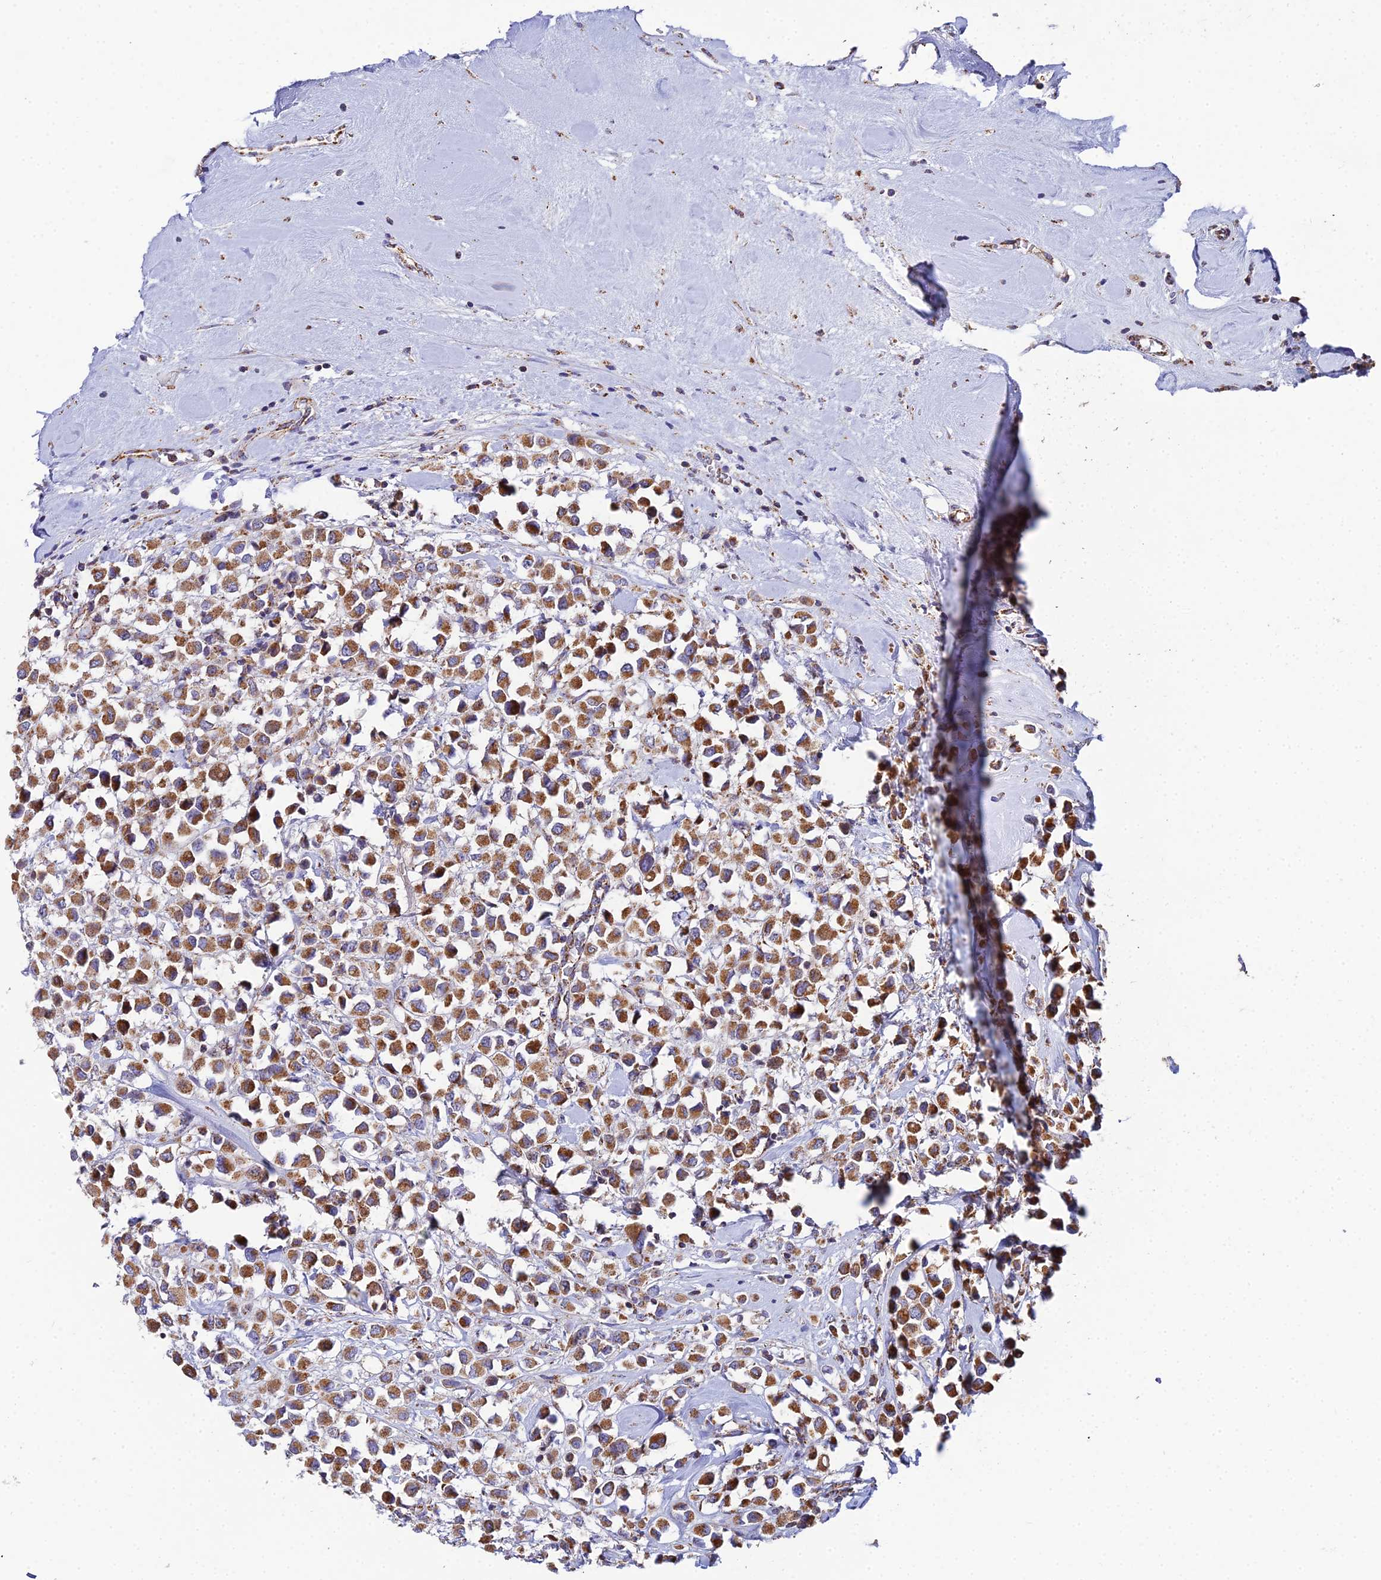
{"staining": {"intensity": "moderate", "quantity": ">75%", "location": "cytoplasmic/membranous"}, "tissue": "breast cancer", "cell_type": "Tumor cells", "image_type": "cancer", "snomed": [{"axis": "morphology", "description": "Duct carcinoma"}, {"axis": "topography", "description": "Breast"}], "caption": "IHC (DAB (3,3'-diaminobenzidine)) staining of human intraductal carcinoma (breast) displays moderate cytoplasmic/membranous protein staining in approximately >75% of tumor cells.", "gene": "NIPSNAP3A", "patient": {"sex": "female", "age": 61}}